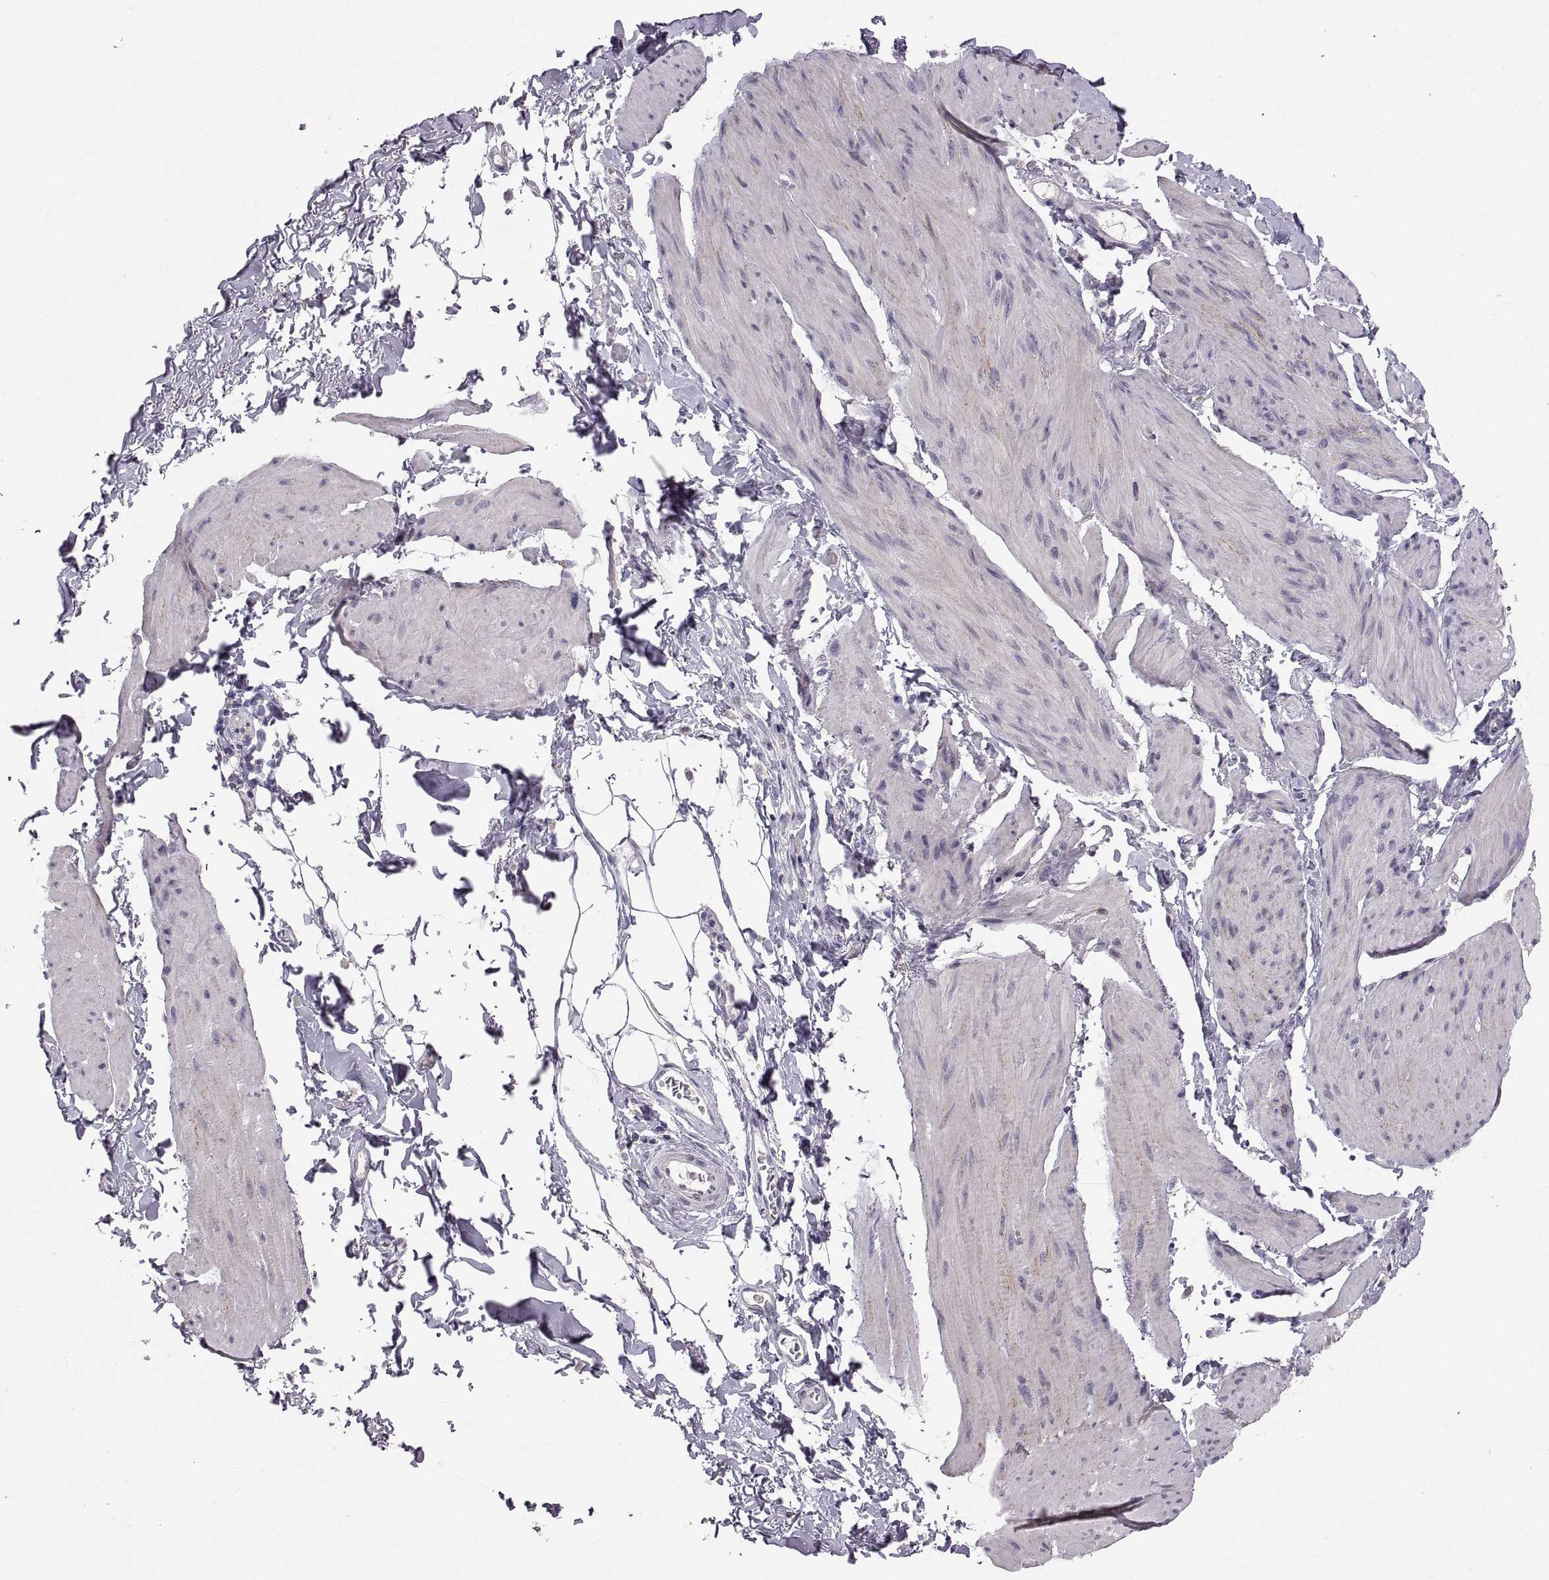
{"staining": {"intensity": "moderate", "quantity": "25%-75%", "location": "cytoplasmic/membranous"}, "tissue": "smooth muscle", "cell_type": "Smooth muscle cells", "image_type": "normal", "snomed": [{"axis": "morphology", "description": "Normal tissue, NOS"}, {"axis": "topography", "description": "Adipose tissue"}, {"axis": "topography", "description": "Smooth muscle"}, {"axis": "topography", "description": "Peripheral nerve tissue"}], "caption": "Immunohistochemistry (IHC) micrograph of benign smooth muscle stained for a protein (brown), which exhibits medium levels of moderate cytoplasmic/membranous expression in about 25%-75% of smooth muscle cells.", "gene": "CDH2", "patient": {"sex": "male", "age": 83}}